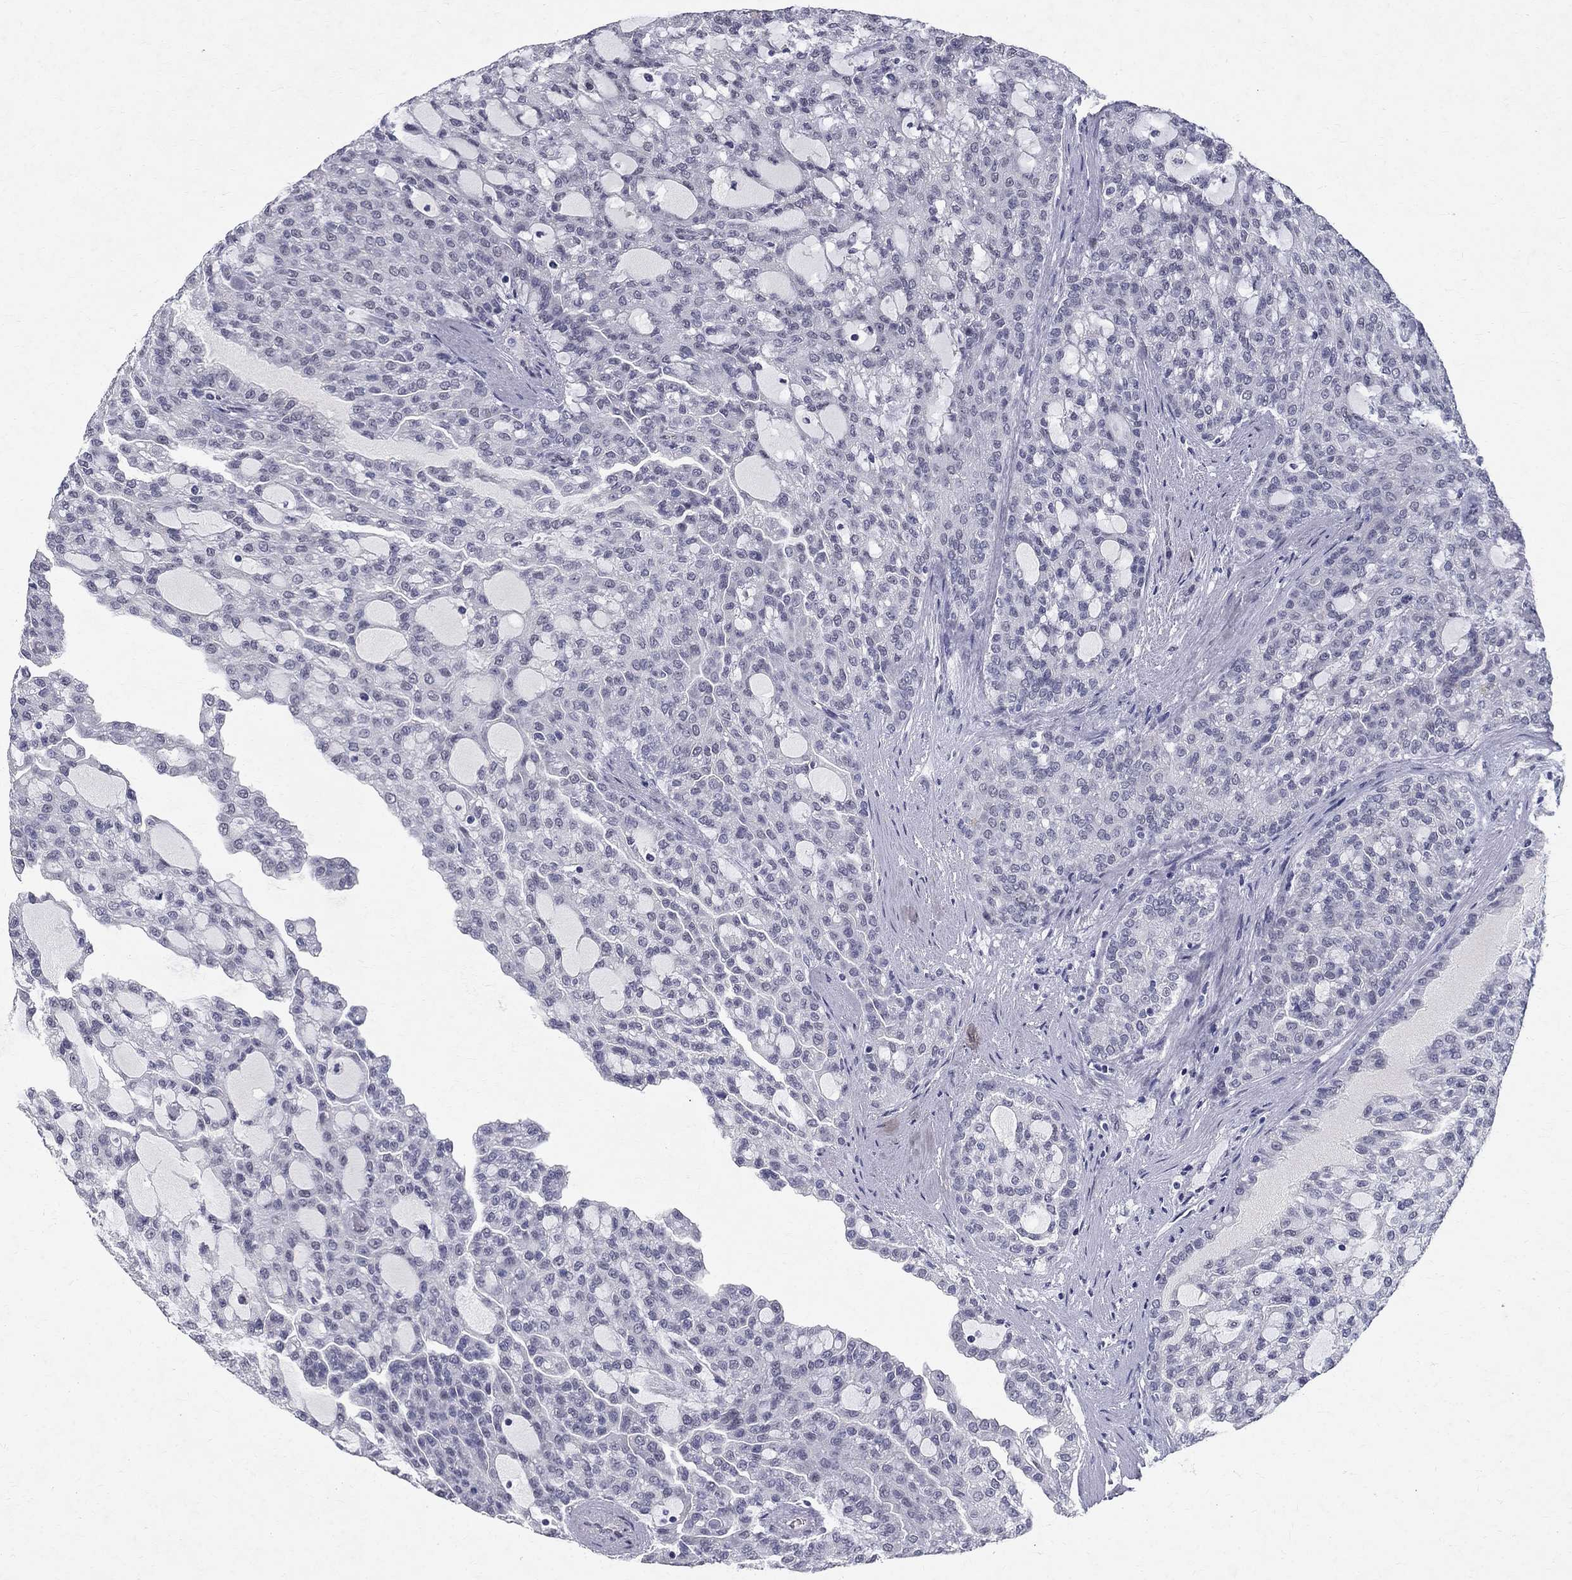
{"staining": {"intensity": "negative", "quantity": "none", "location": "none"}, "tissue": "renal cancer", "cell_type": "Tumor cells", "image_type": "cancer", "snomed": [{"axis": "morphology", "description": "Adenocarcinoma, NOS"}, {"axis": "topography", "description": "Kidney"}], "caption": "A histopathology image of human renal adenocarcinoma is negative for staining in tumor cells.", "gene": "RBFOX1", "patient": {"sex": "male", "age": 63}}